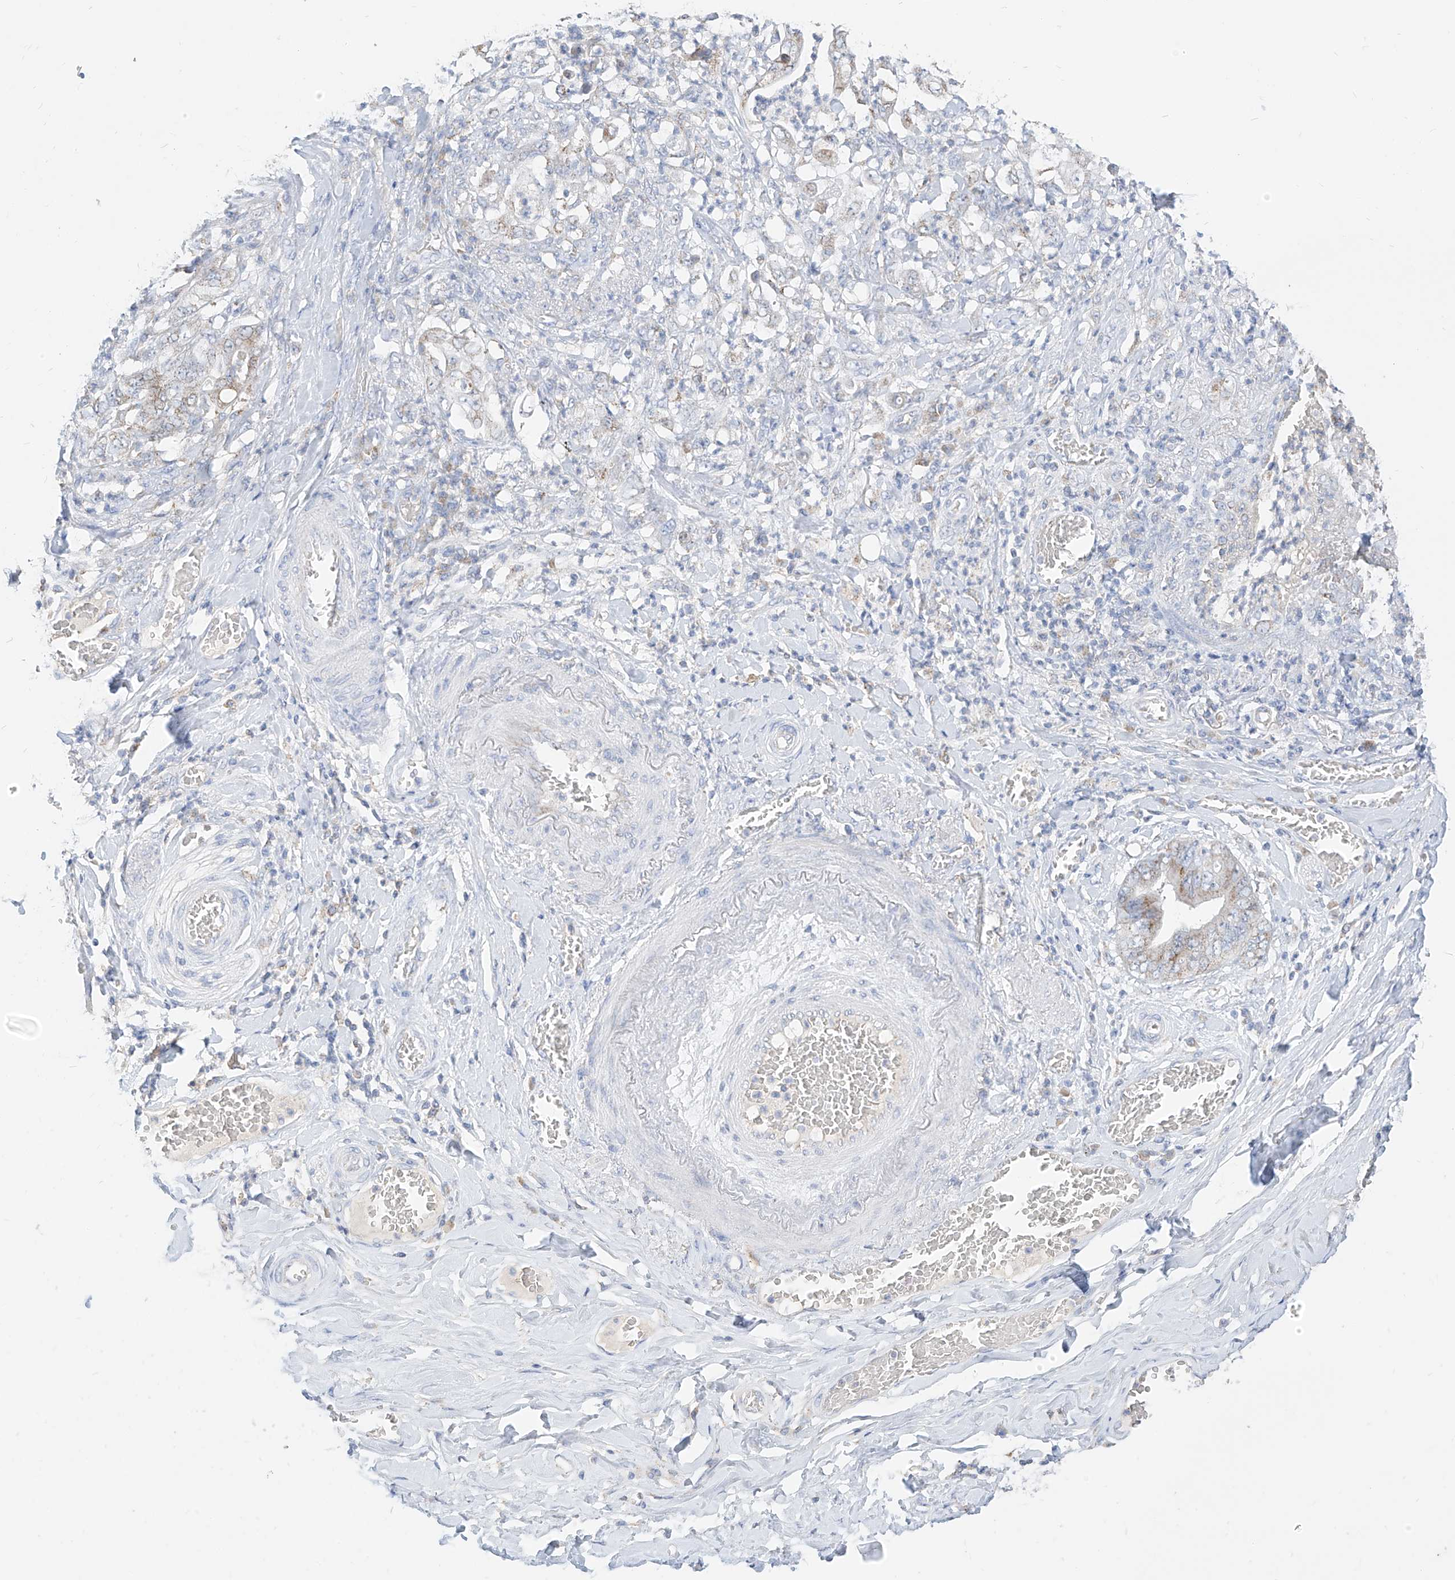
{"staining": {"intensity": "weak", "quantity": "25%-75%", "location": "cytoplasmic/membranous"}, "tissue": "stomach cancer", "cell_type": "Tumor cells", "image_type": "cancer", "snomed": [{"axis": "morphology", "description": "Adenocarcinoma, NOS"}, {"axis": "topography", "description": "Stomach"}], "caption": "Immunohistochemical staining of stomach cancer displays low levels of weak cytoplasmic/membranous protein staining in approximately 25%-75% of tumor cells. (DAB (3,3'-diaminobenzidine) IHC with brightfield microscopy, high magnification).", "gene": "RASA2", "patient": {"sex": "female", "age": 73}}